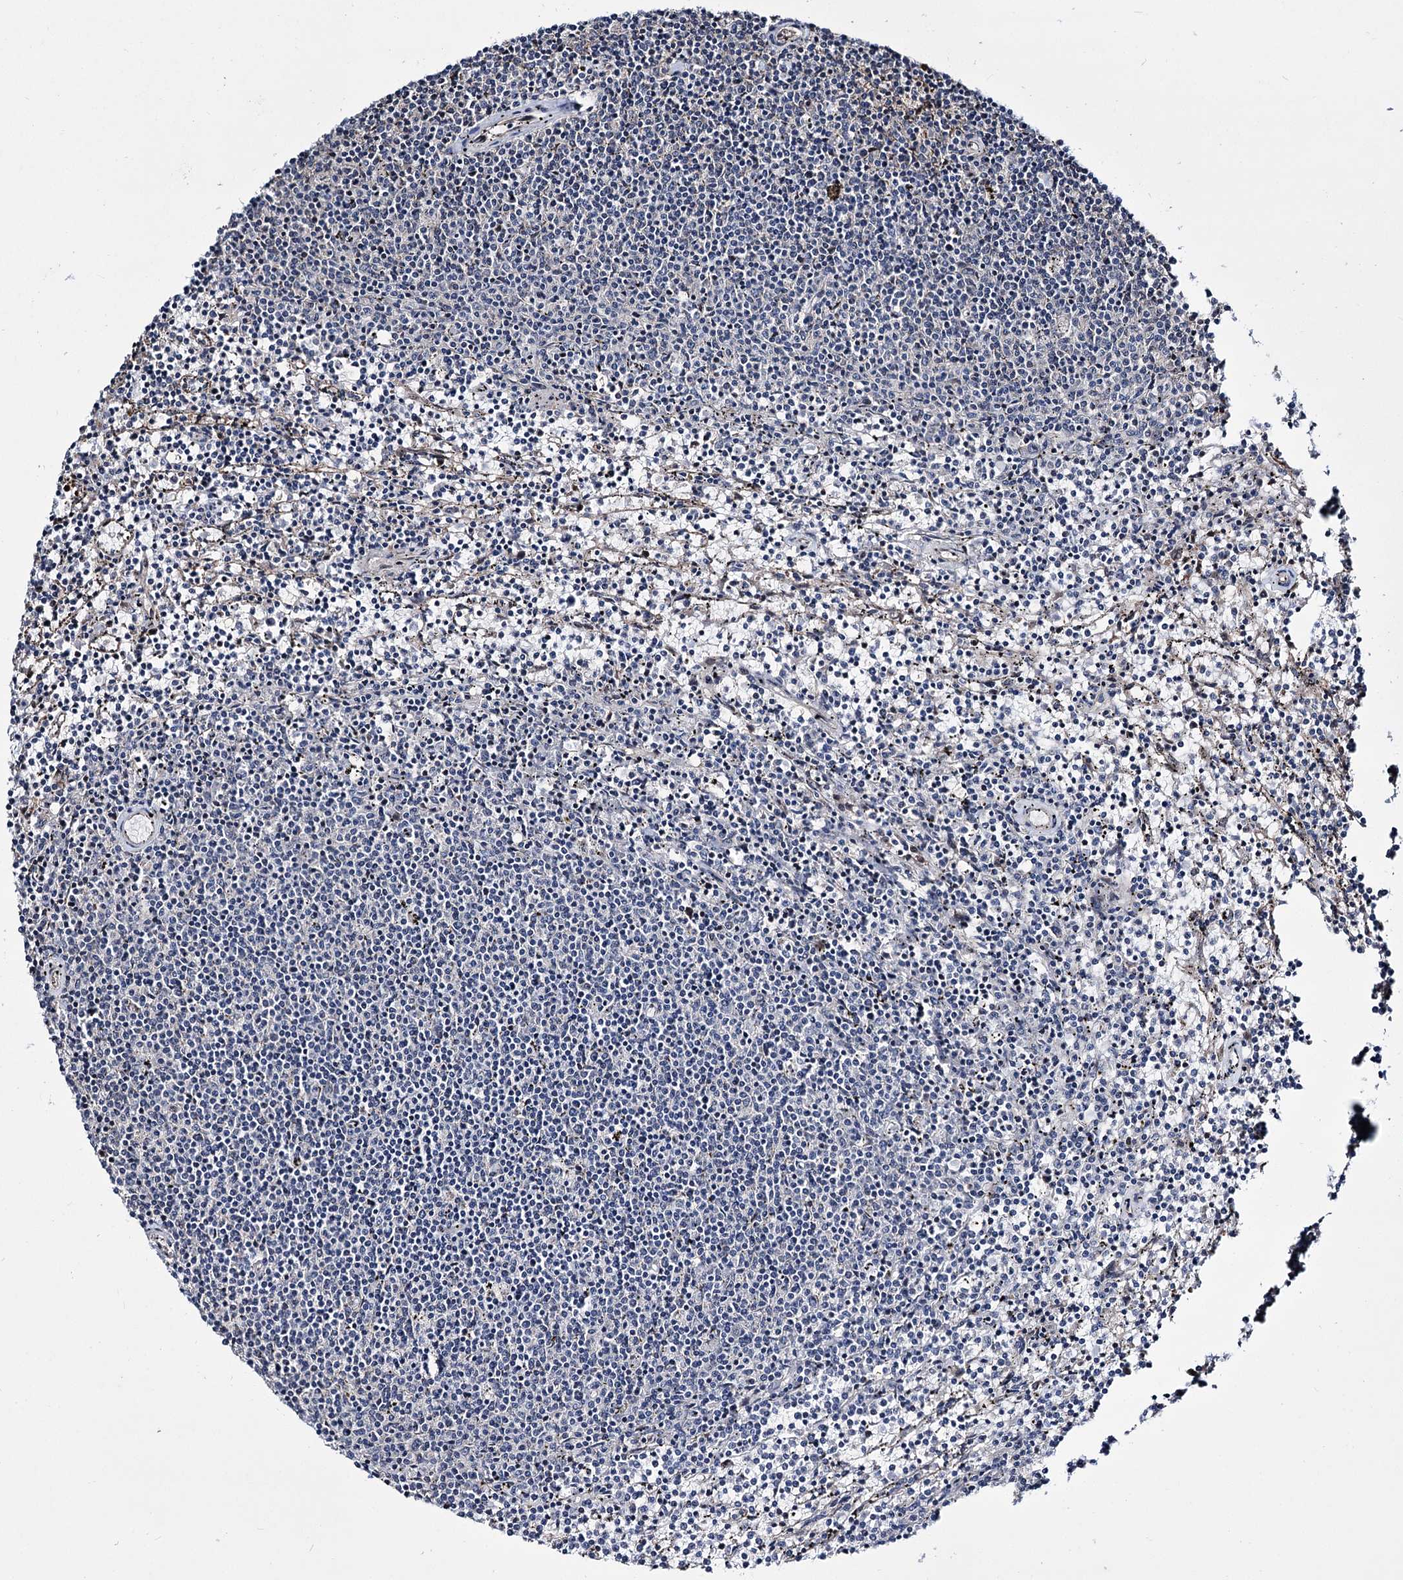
{"staining": {"intensity": "negative", "quantity": "none", "location": "none"}, "tissue": "lymphoma", "cell_type": "Tumor cells", "image_type": "cancer", "snomed": [{"axis": "morphology", "description": "Malignant lymphoma, non-Hodgkin's type, Low grade"}, {"axis": "topography", "description": "Spleen"}], "caption": "An immunohistochemistry (IHC) image of lymphoma is shown. There is no staining in tumor cells of lymphoma. (Brightfield microscopy of DAB IHC at high magnification).", "gene": "CHMP7", "patient": {"sex": "female", "age": 50}}